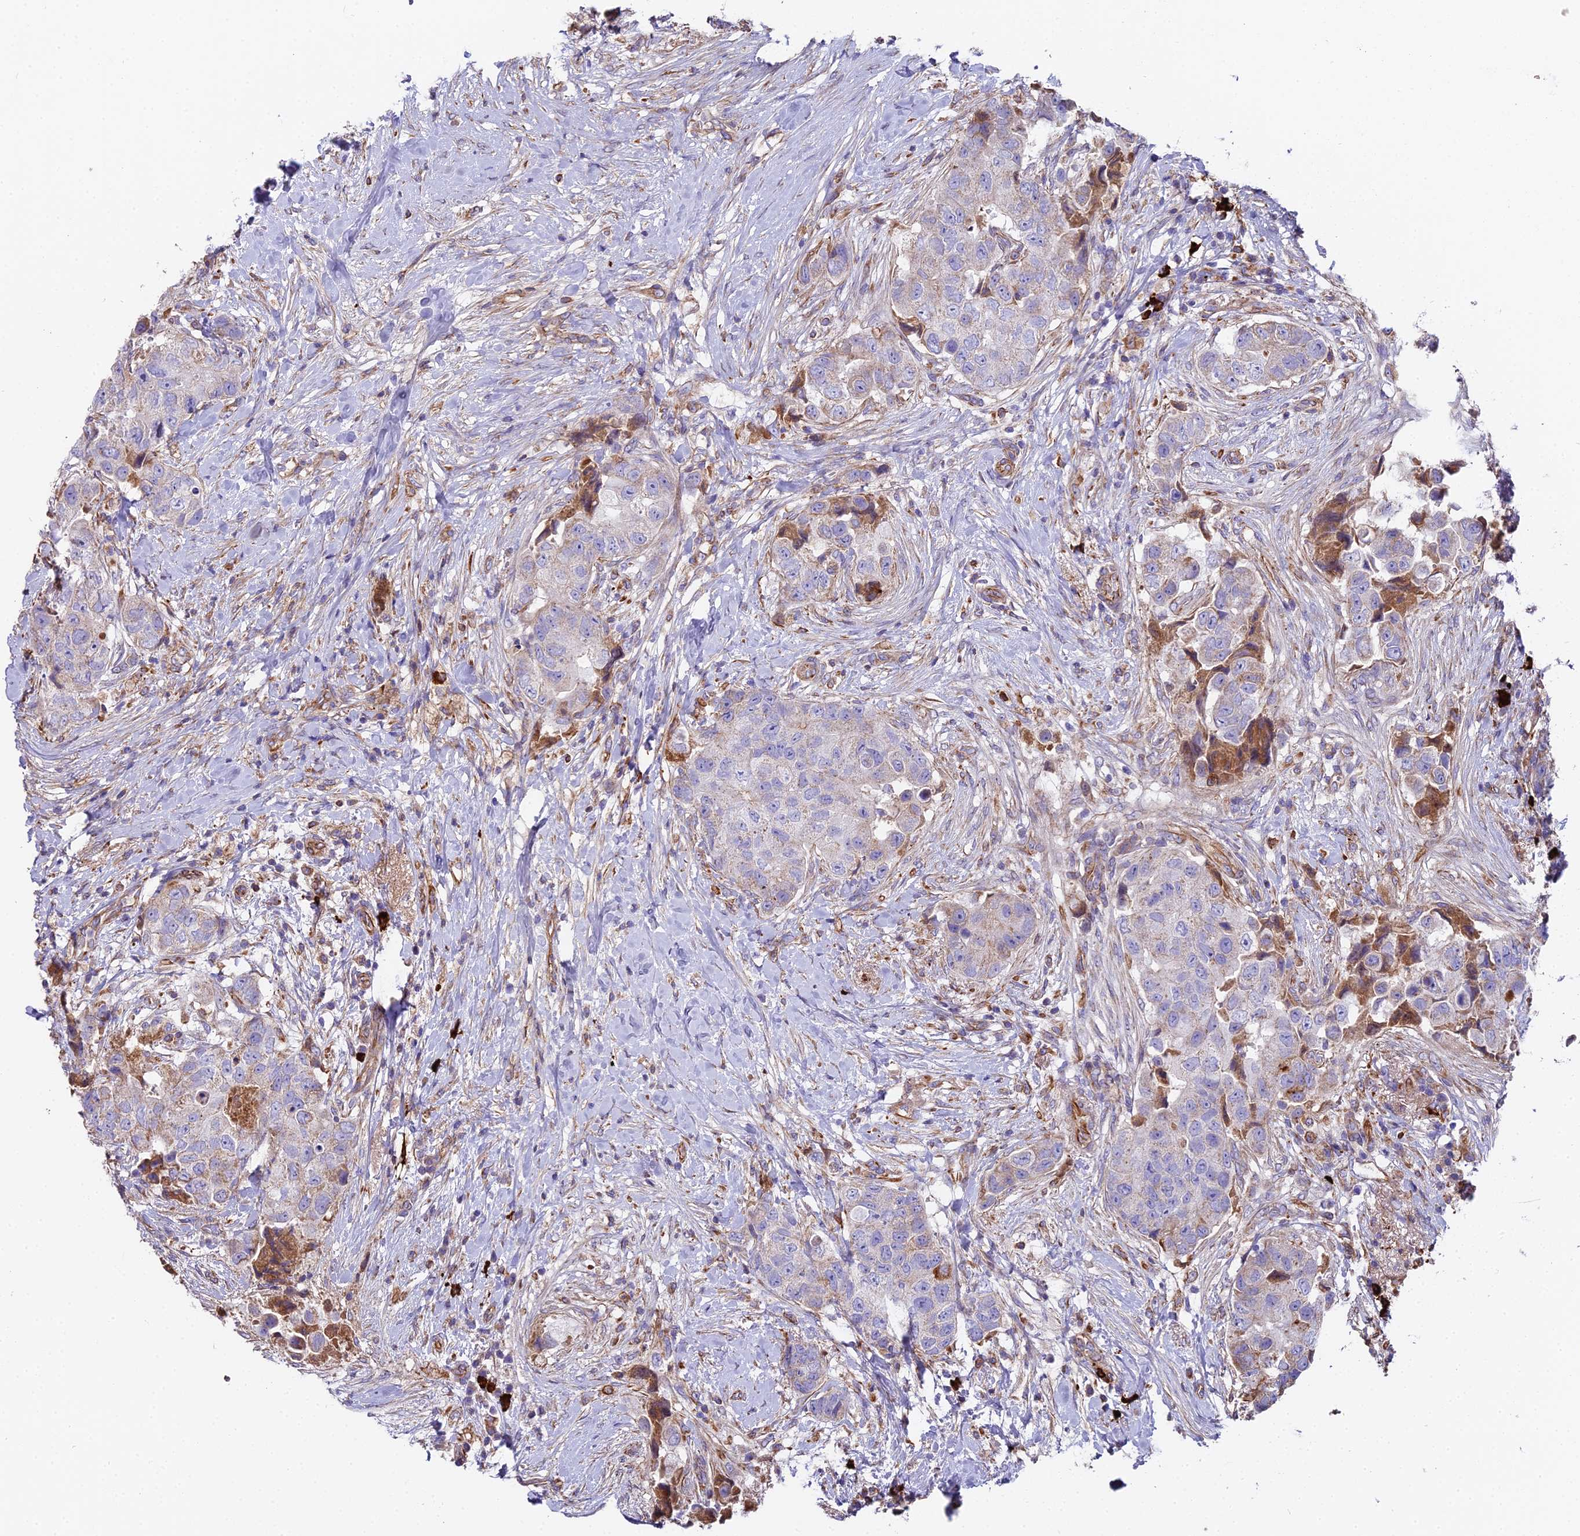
{"staining": {"intensity": "weak", "quantity": "<25%", "location": "cytoplasmic/membranous"}, "tissue": "breast cancer", "cell_type": "Tumor cells", "image_type": "cancer", "snomed": [{"axis": "morphology", "description": "Normal tissue, NOS"}, {"axis": "morphology", "description": "Duct carcinoma"}, {"axis": "topography", "description": "Breast"}], "caption": "Immunohistochemical staining of human invasive ductal carcinoma (breast) displays no significant positivity in tumor cells. (IHC, brightfield microscopy, high magnification).", "gene": "BEX4", "patient": {"sex": "female", "age": 62}}